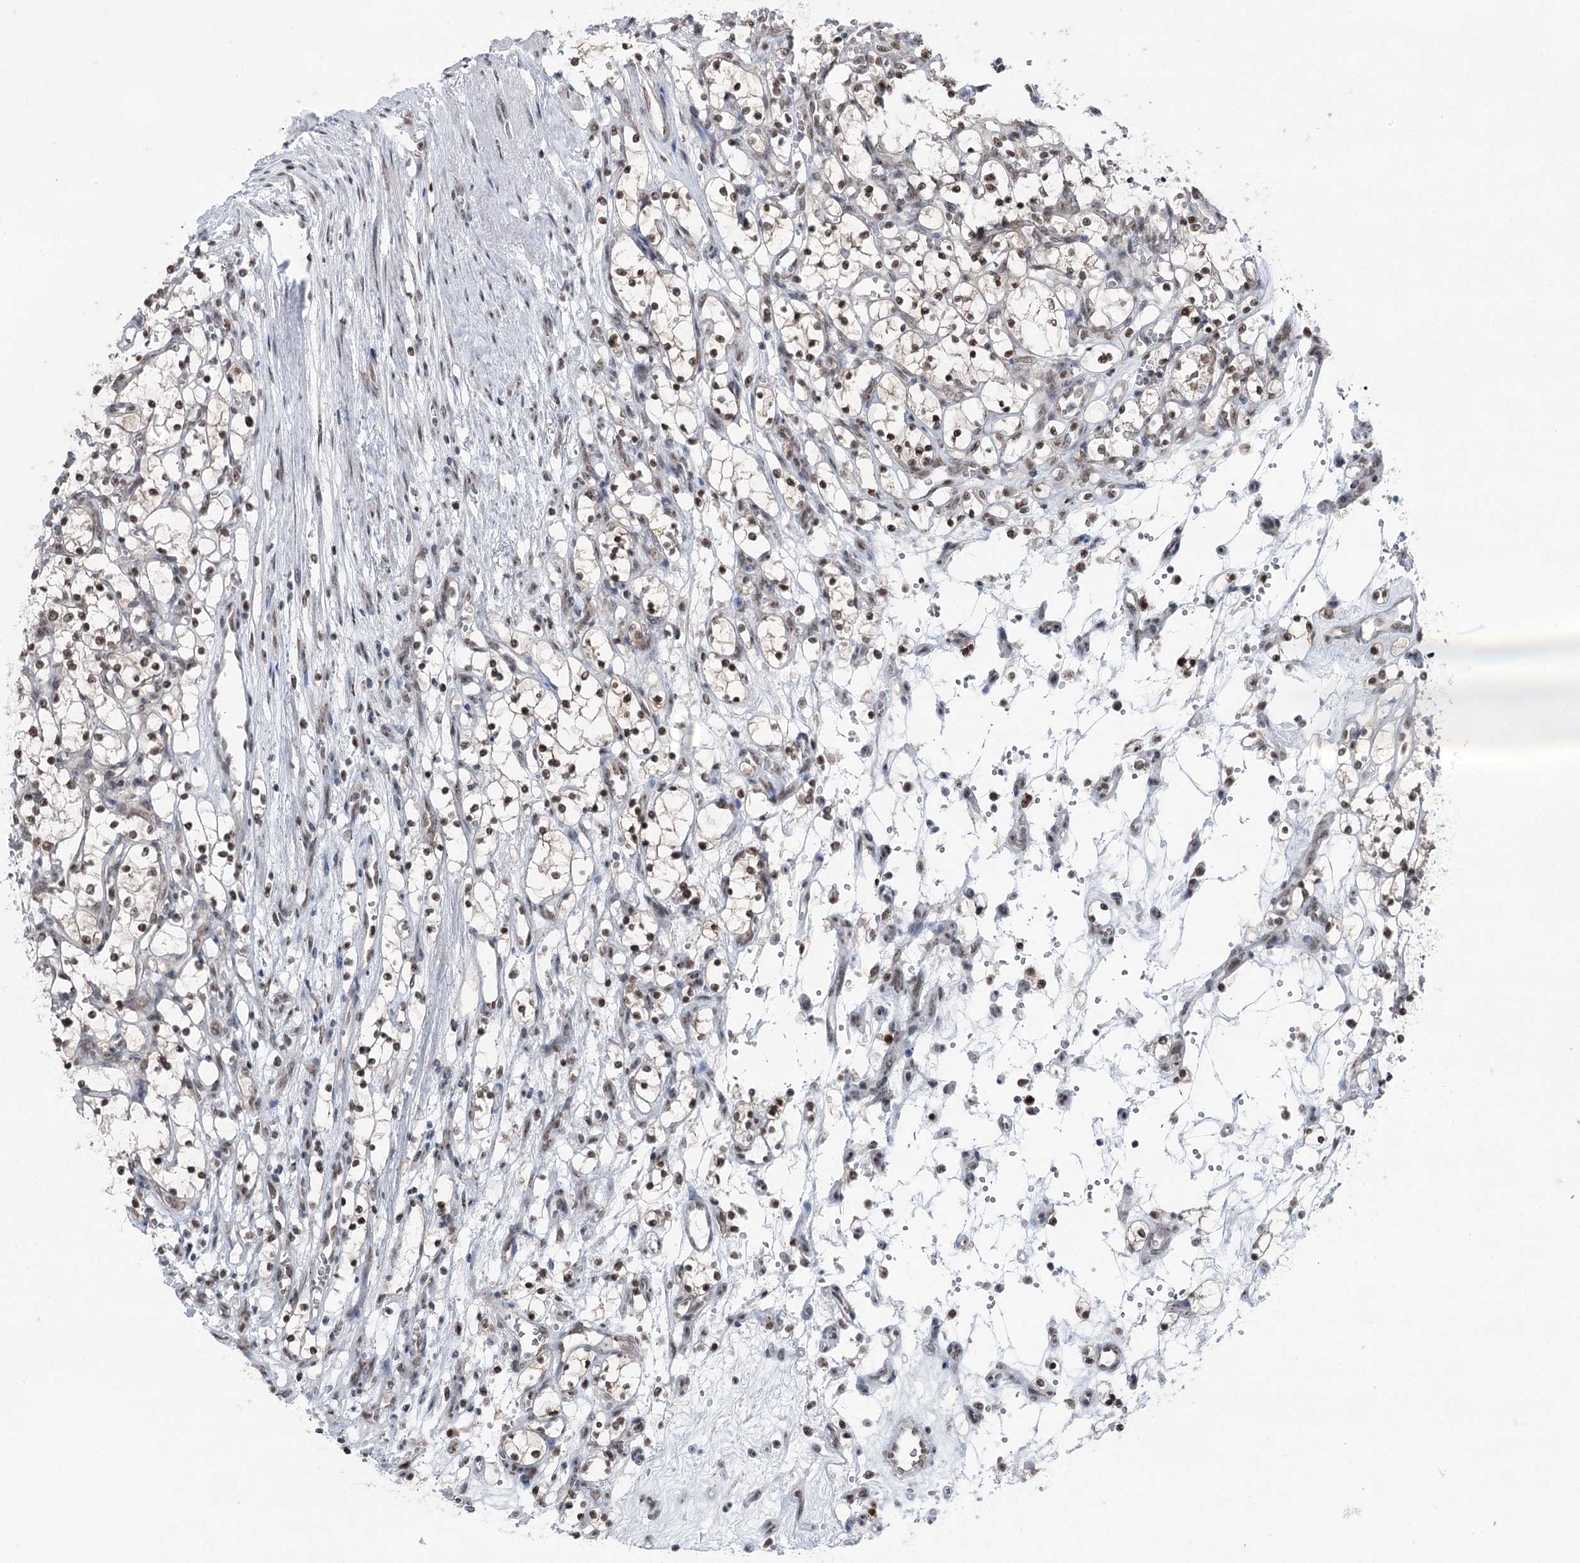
{"staining": {"intensity": "weak", "quantity": "<25%", "location": "nuclear"}, "tissue": "renal cancer", "cell_type": "Tumor cells", "image_type": "cancer", "snomed": [{"axis": "morphology", "description": "Adenocarcinoma, NOS"}, {"axis": "topography", "description": "Kidney"}], "caption": "This photomicrograph is of adenocarcinoma (renal) stained with immunohistochemistry (IHC) to label a protein in brown with the nuclei are counter-stained blue. There is no expression in tumor cells.", "gene": "ZCCHC8", "patient": {"sex": "female", "age": 69}}